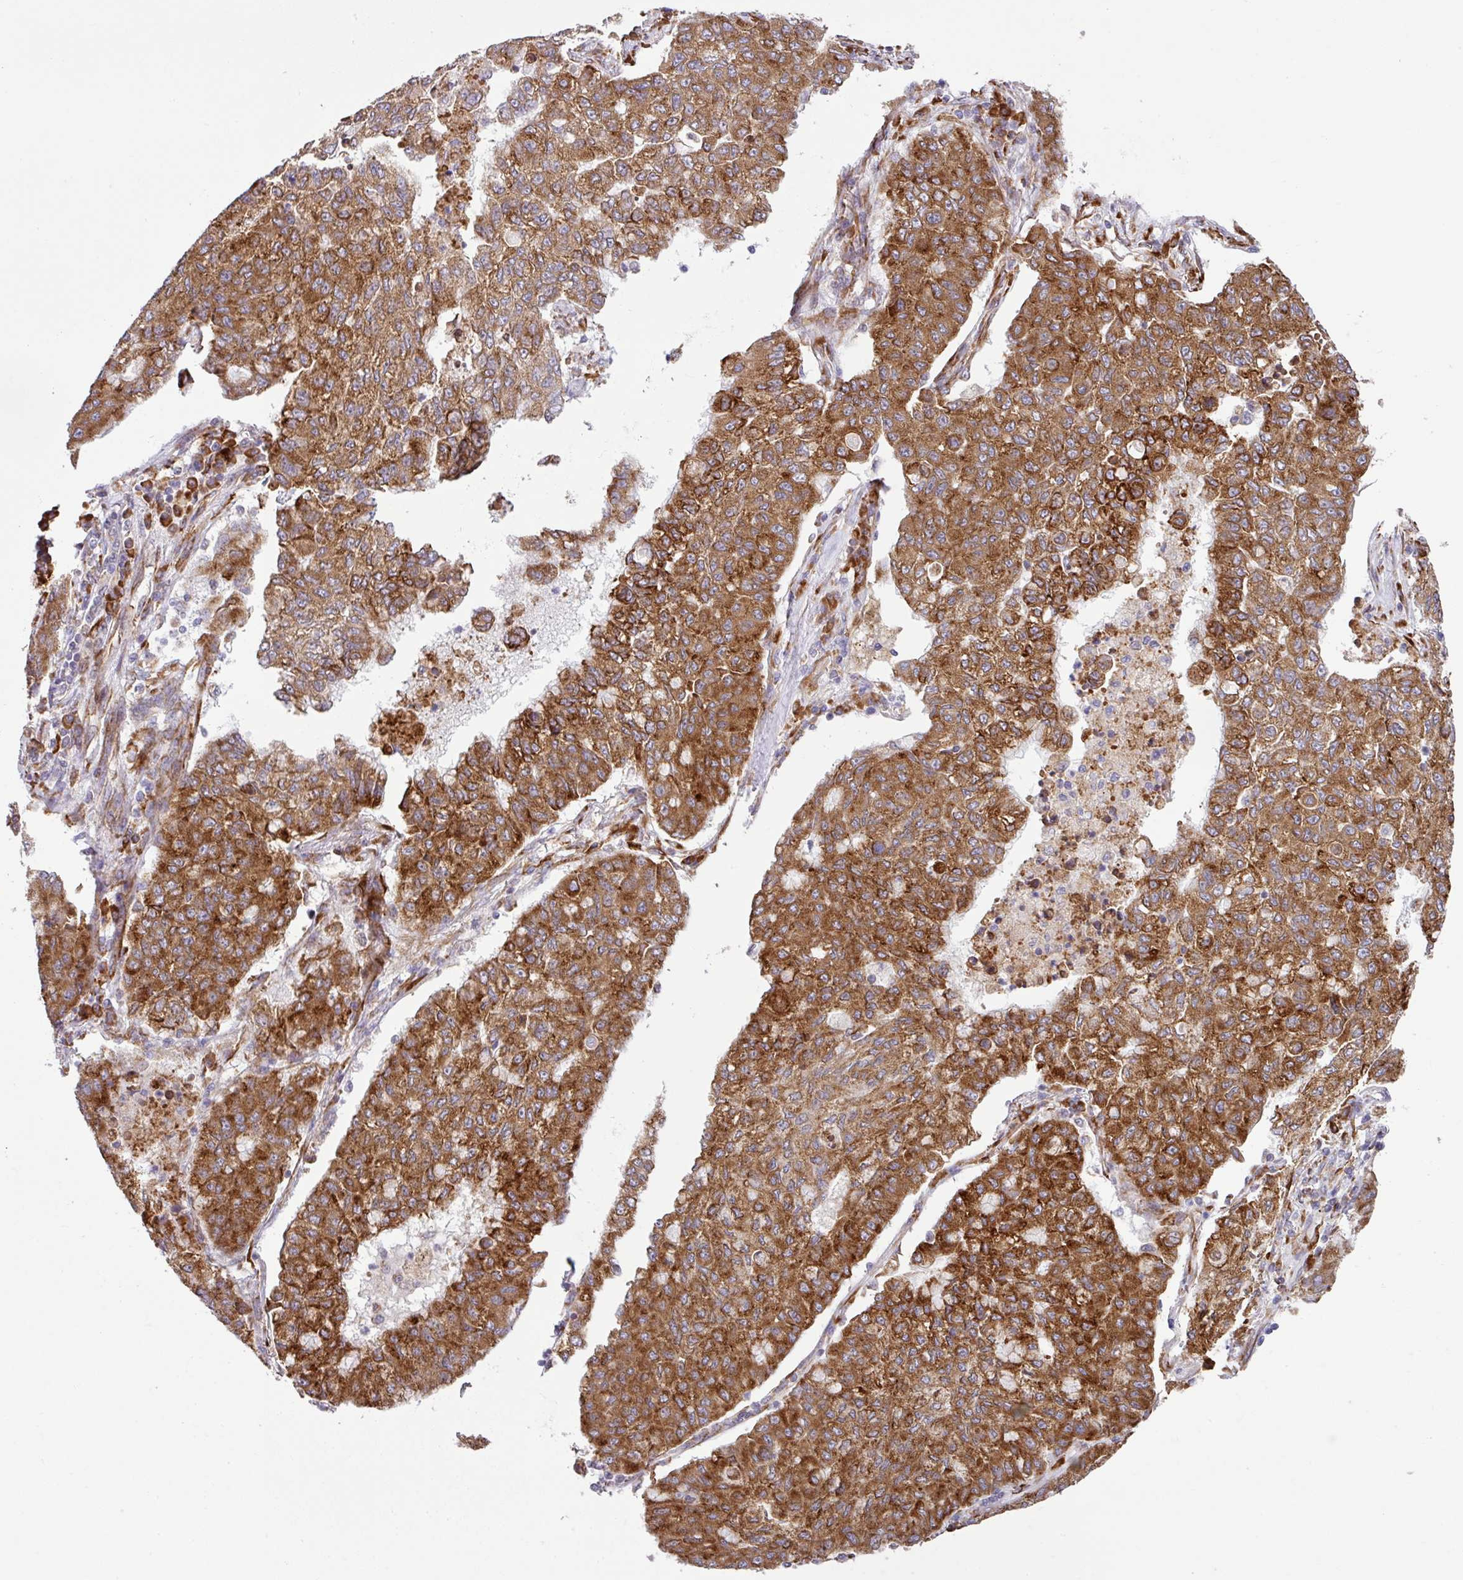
{"staining": {"intensity": "strong", "quantity": ">75%", "location": "cytoplasmic/membranous"}, "tissue": "lung cancer", "cell_type": "Tumor cells", "image_type": "cancer", "snomed": [{"axis": "morphology", "description": "Squamous cell carcinoma, NOS"}, {"axis": "topography", "description": "Lung"}], "caption": "IHC of lung cancer demonstrates high levels of strong cytoplasmic/membranous staining in about >75% of tumor cells.", "gene": "SLC39A7", "patient": {"sex": "male", "age": 74}}